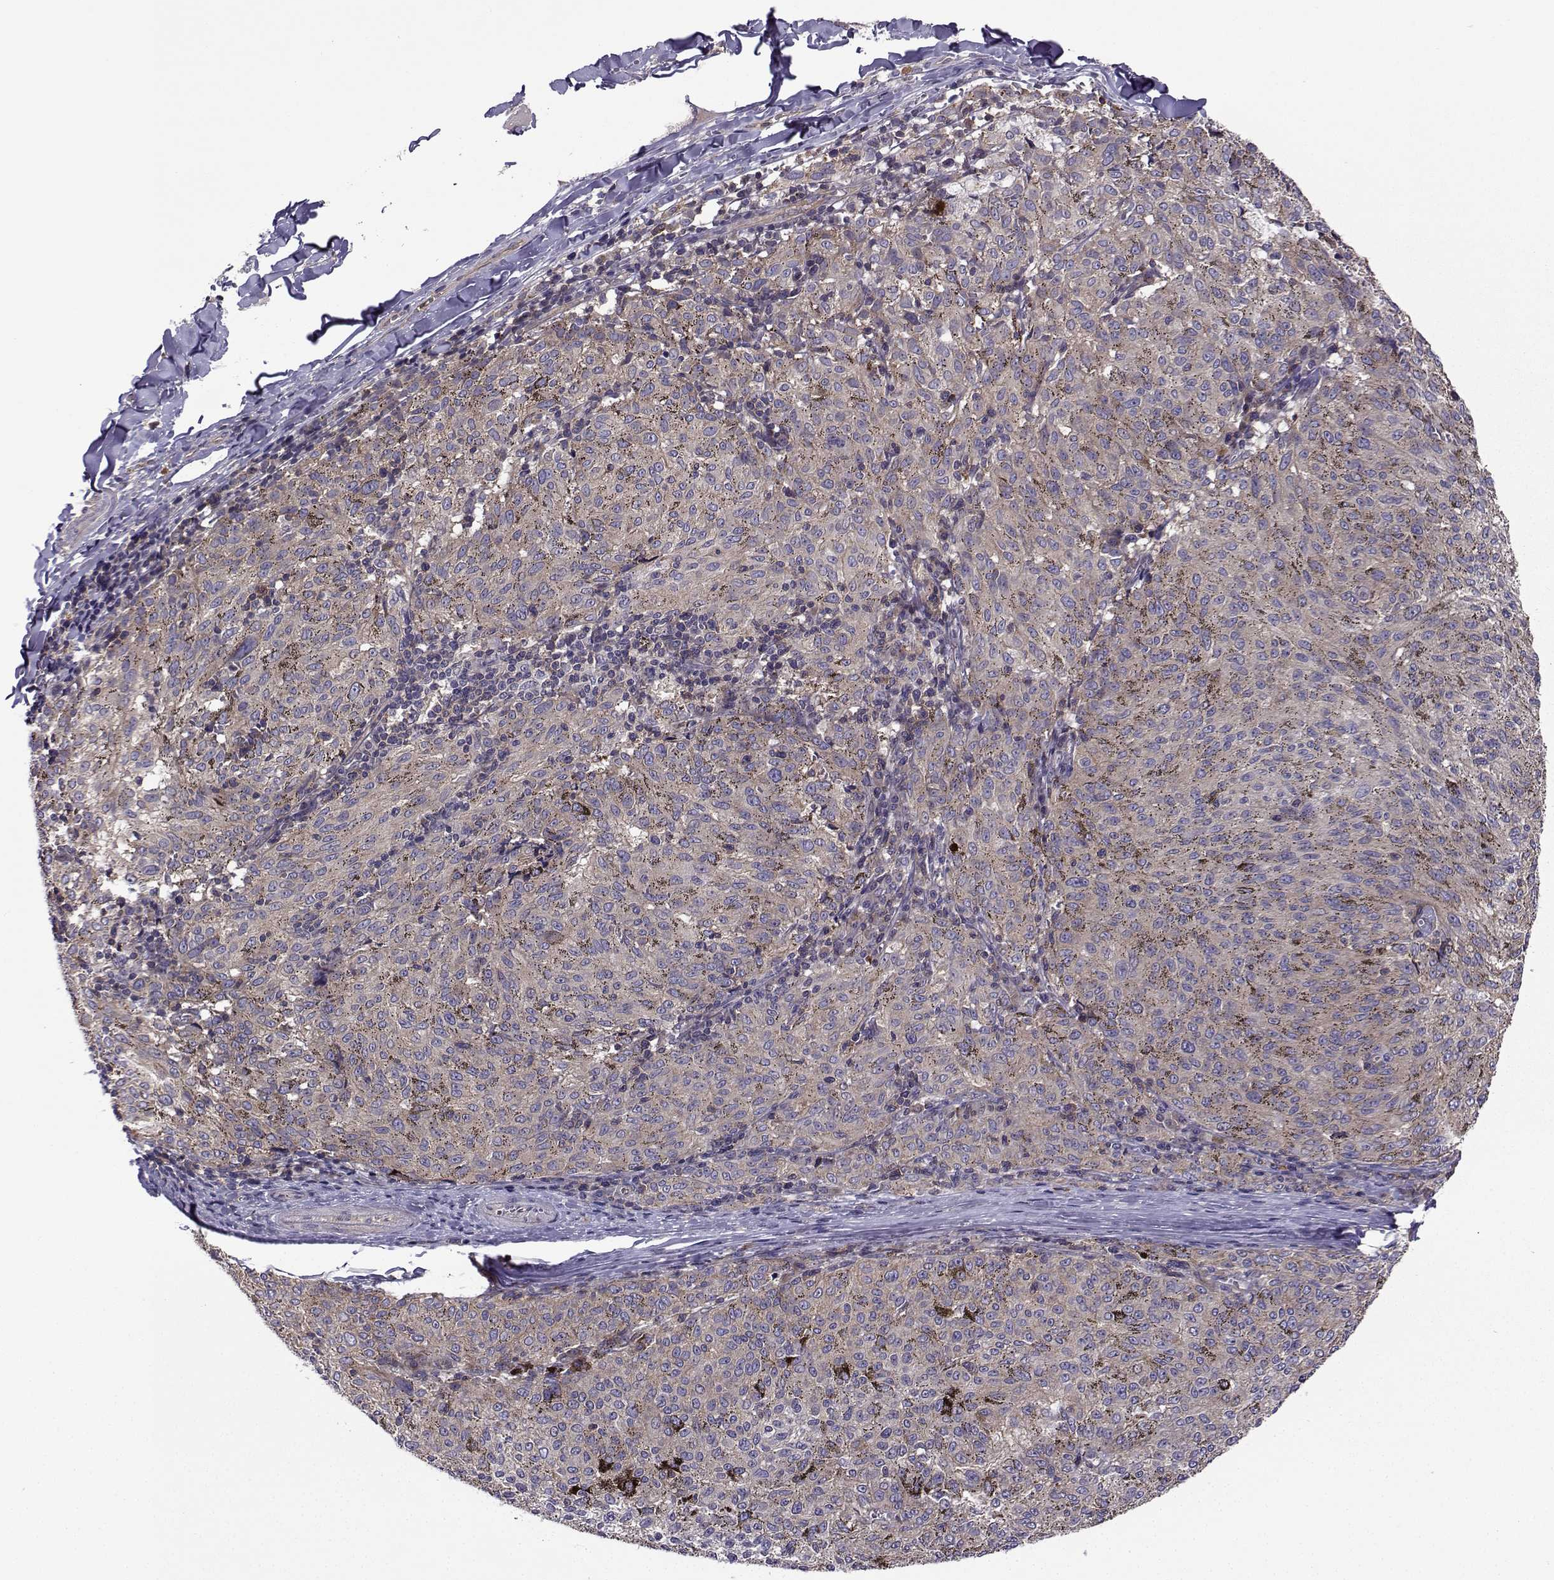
{"staining": {"intensity": "negative", "quantity": "none", "location": "none"}, "tissue": "melanoma", "cell_type": "Tumor cells", "image_type": "cancer", "snomed": [{"axis": "morphology", "description": "Malignant melanoma, NOS"}, {"axis": "topography", "description": "Skin"}], "caption": "Tumor cells show no significant expression in melanoma.", "gene": "ITGB8", "patient": {"sex": "female", "age": 72}}